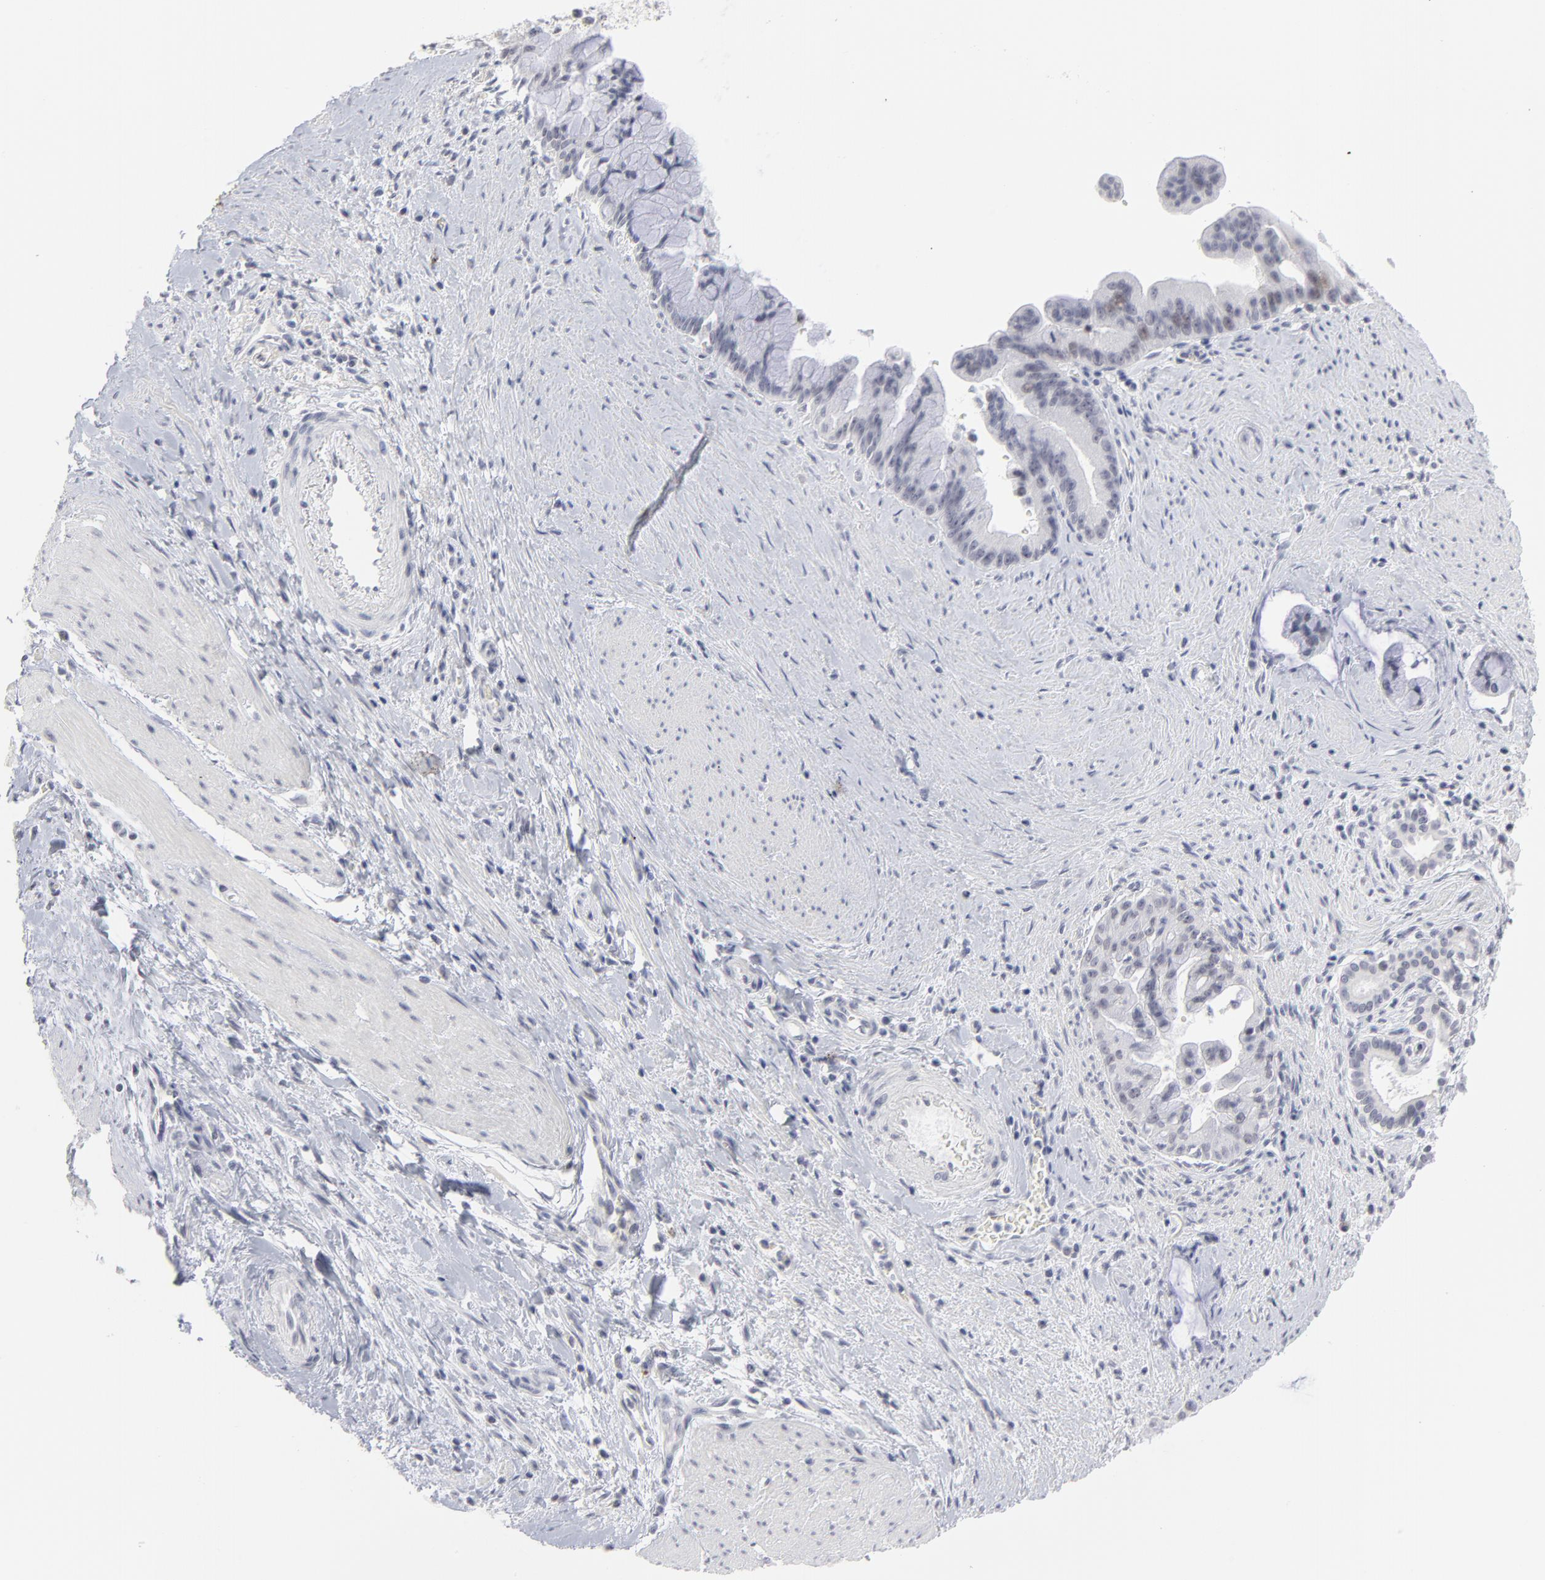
{"staining": {"intensity": "negative", "quantity": "none", "location": "none"}, "tissue": "pancreatic cancer", "cell_type": "Tumor cells", "image_type": "cancer", "snomed": [{"axis": "morphology", "description": "Adenocarcinoma, NOS"}, {"axis": "topography", "description": "Pancreas"}], "caption": "IHC of pancreatic cancer shows no expression in tumor cells. (DAB immunohistochemistry with hematoxylin counter stain).", "gene": "CCR2", "patient": {"sex": "male", "age": 59}}